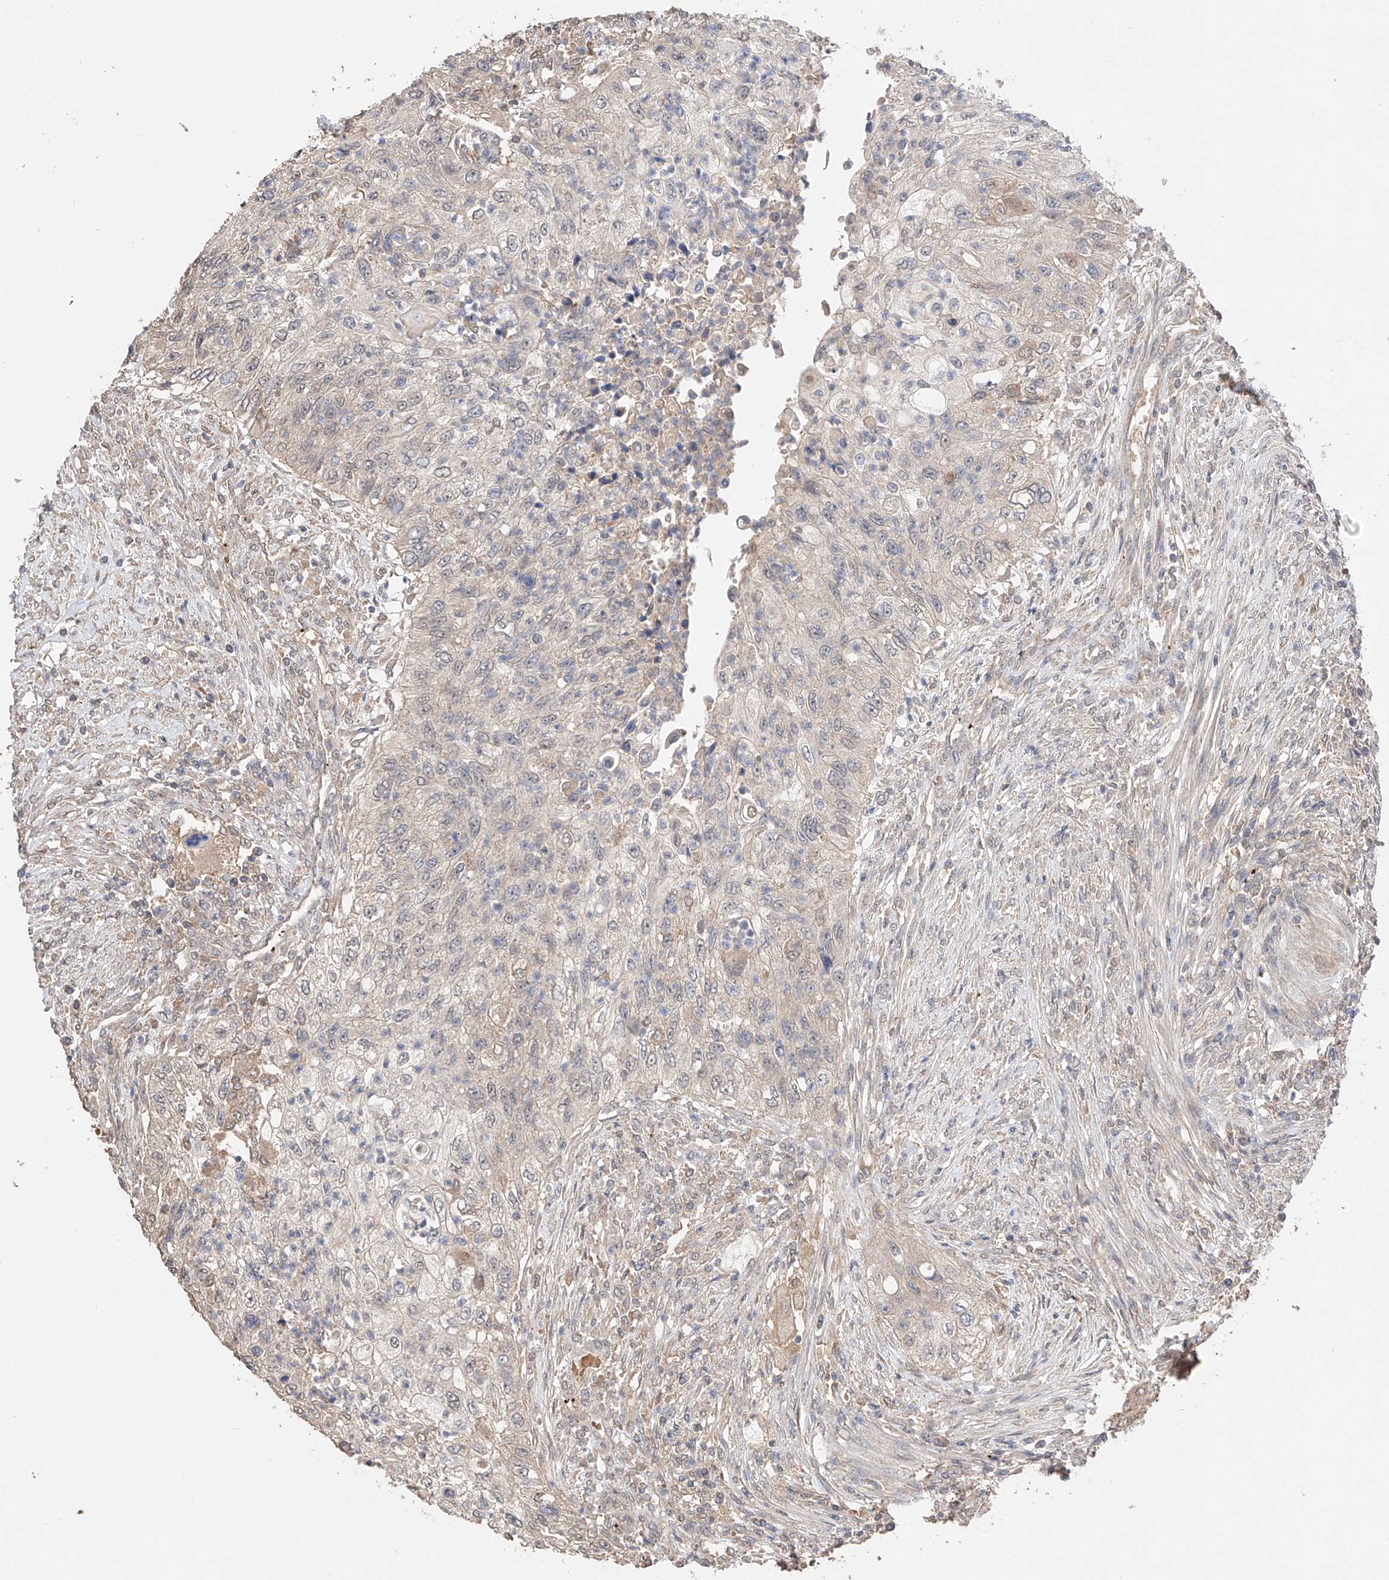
{"staining": {"intensity": "negative", "quantity": "none", "location": "none"}, "tissue": "urothelial cancer", "cell_type": "Tumor cells", "image_type": "cancer", "snomed": [{"axis": "morphology", "description": "Urothelial carcinoma, High grade"}, {"axis": "topography", "description": "Urinary bladder"}], "caption": "High magnification brightfield microscopy of urothelial cancer stained with DAB (brown) and counterstained with hematoxylin (blue): tumor cells show no significant expression.", "gene": "ZFHX2", "patient": {"sex": "female", "age": 60}}